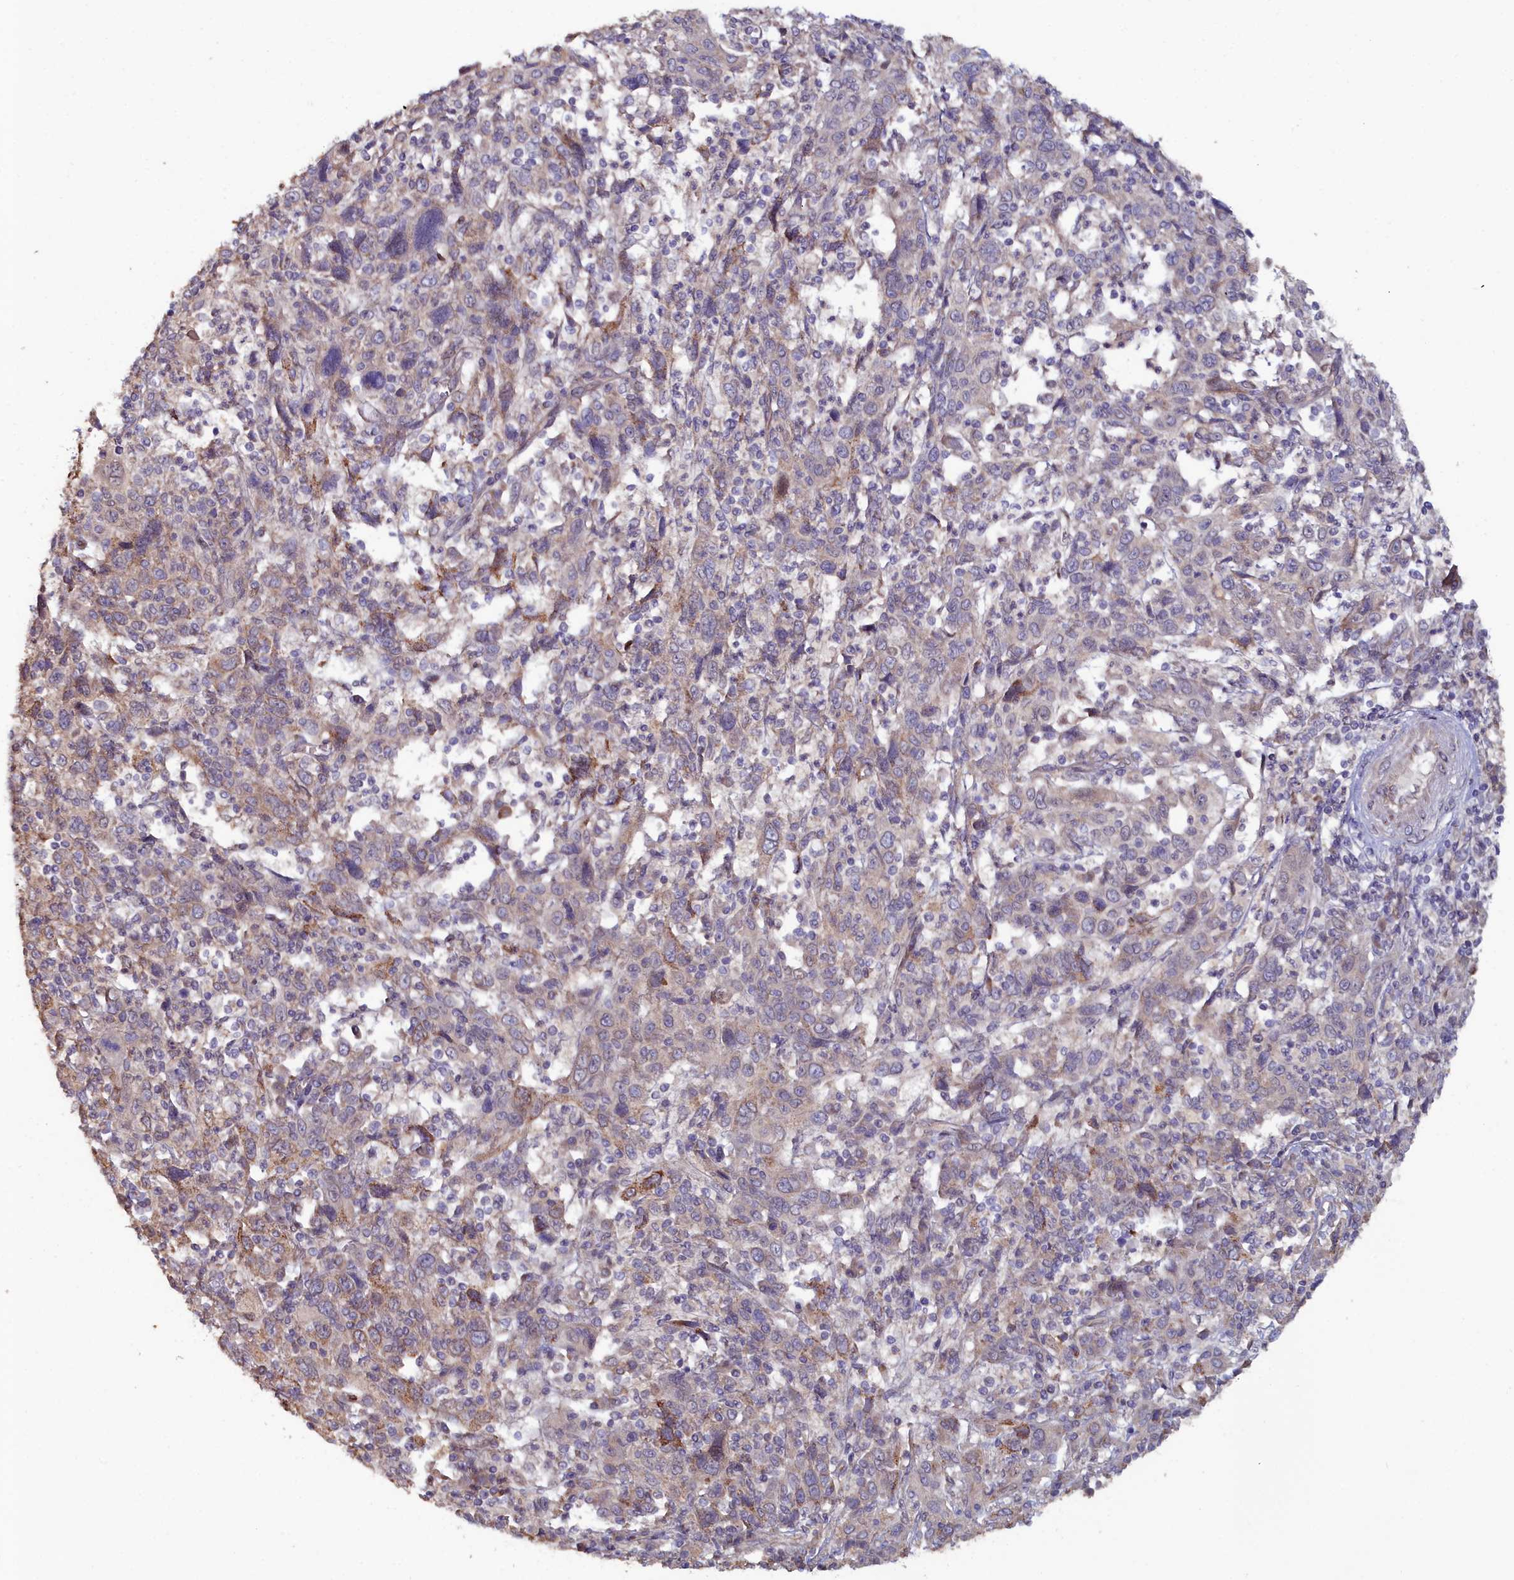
{"staining": {"intensity": "weak", "quantity": "<25%", "location": "cytoplasmic/membranous"}, "tissue": "cervical cancer", "cell_type": "Tumor cells", "image_type": "cancer", "snomed": [{"axis": "morphology", "description": "Squamous cell carcinoma, NOS"}, {"axis": "topography", "description": "Cervix"}], "caption": "High magnification brightfield microscopy of cervical cancer (squamous cell carcinoma) stained with DAB (3,3'-diaminobenzidine) (brown) and counterstained with hematoxylin (blue): tumor cells show no significant staining.", "gene": "C4orf19", "patient": {"sex": "female", "age": 46}}